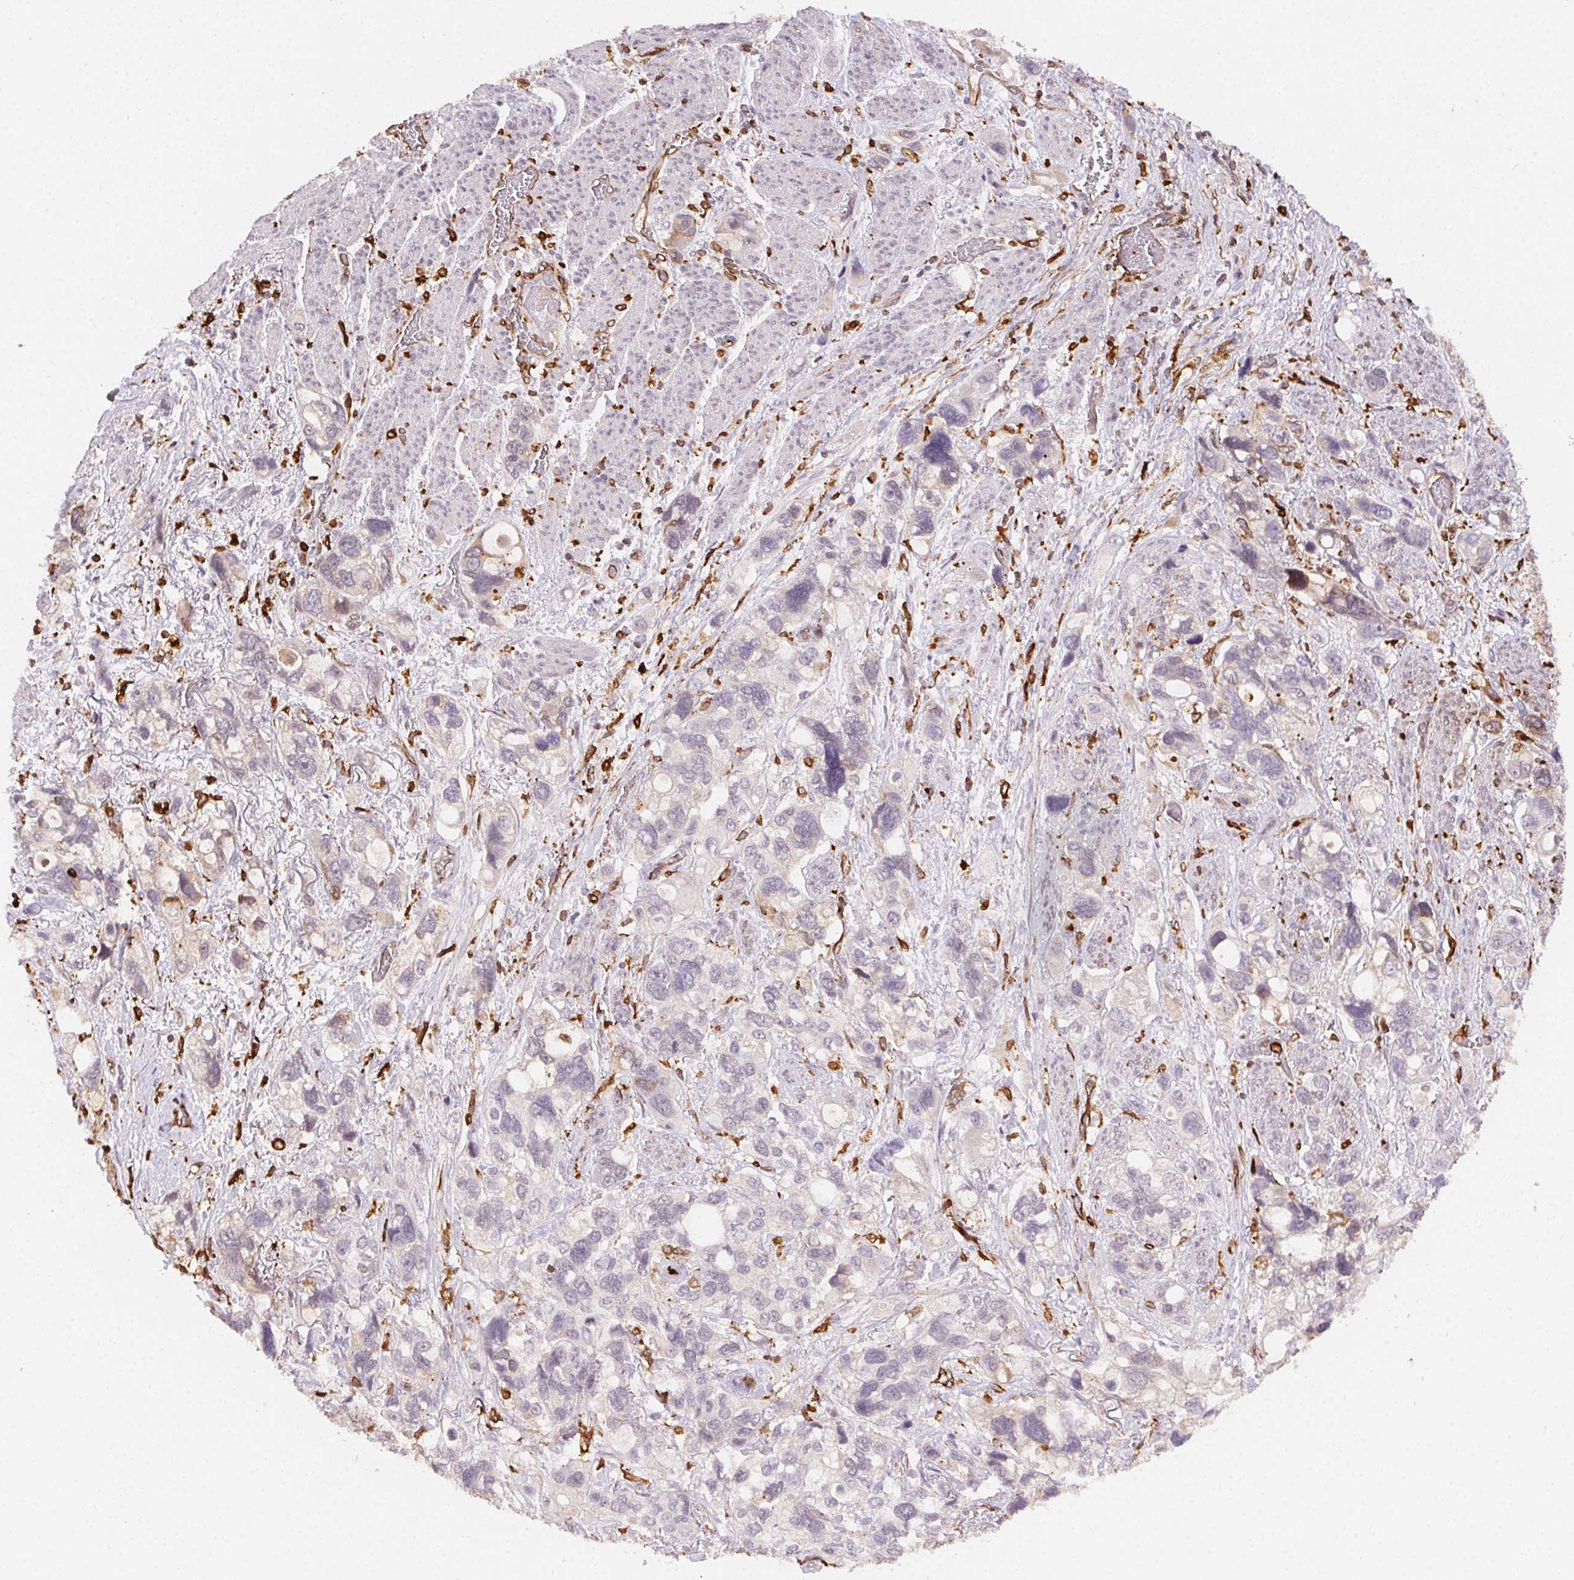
{"staining": {"intensity": "negative", "quantity": "none", "location": "none"}, "tissue": "stomach cancer", "cell_type": "Tumor cells", "image_type": "cancer", "snomed": [{"axis": "morphology", "description": "Adenocarcinoma, NOS"}, {"axis": "topography", "description": "Stomach, upper"}], "caption": "The immunohistochemistry image has no significant positivity in tumor cells of adenocarcinoma (stomach) tissue. (Brightfield microscopy of DAB (3,3'-diaminobenzidine) immunohistochemistry (IHC) at high magnification).", "gene": "RNASET2", "patient": {"sex": "female", "age": 81}}